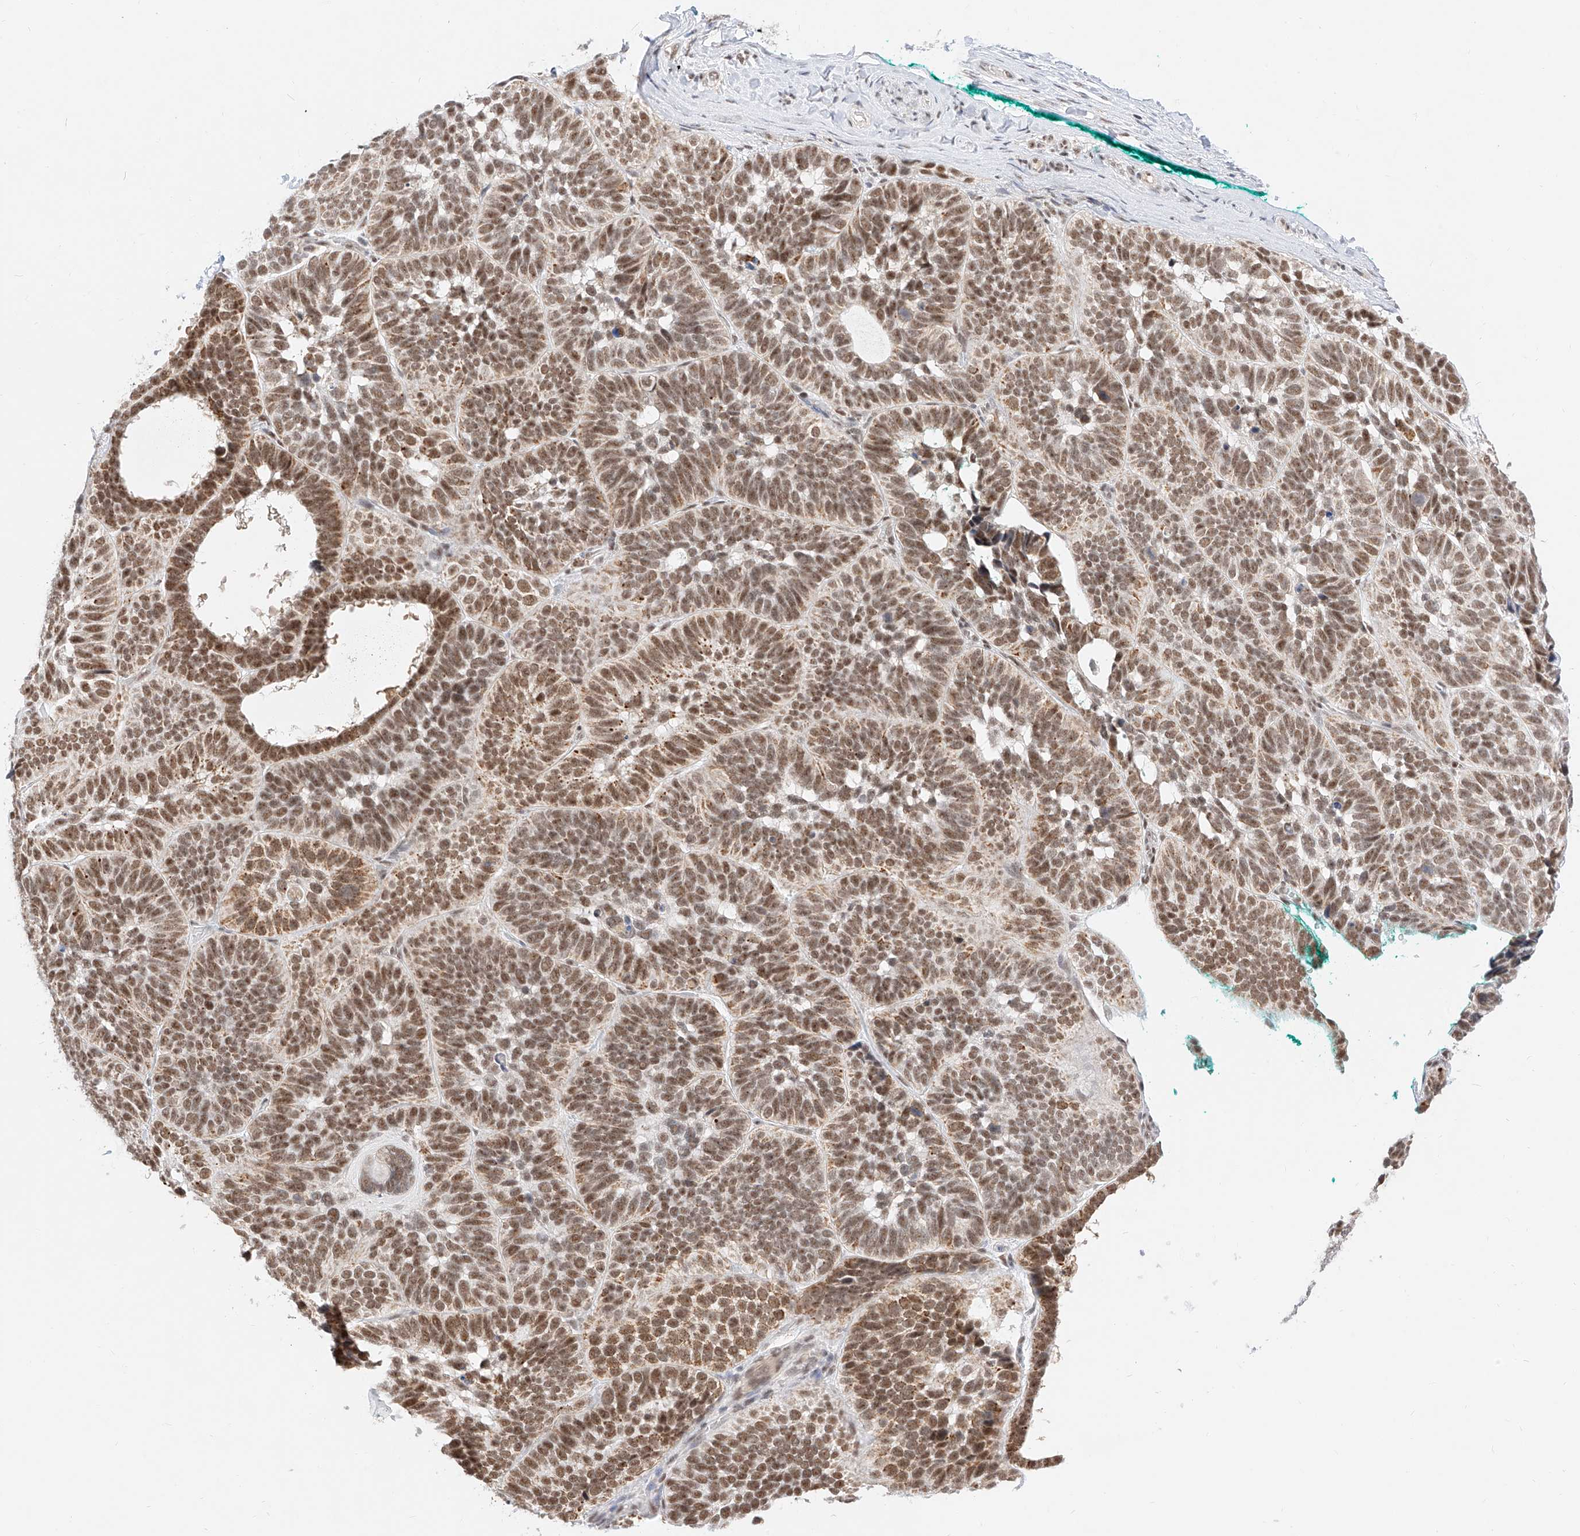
{"staining": {"intensity": "moderate", "quantity": ">75%", "location": "nuclear"}, "tissue": "skin cancer", "cell_type": "Tumor cells", "image_type": "cancer", "snomed": [{"axis": "morphology", "description": "Basal cell carcinoma"}, {"axis": "topography", "description": "Skin"}], "caption": "High-power microscopy captured an immunohistochemistry (IHC) histopathology image of skin cancer, revealing moderate nuclear positivity in about >75% of tumor cells.", "gene": "NRF1", "patient": {"sex": "male", "age": 62}}